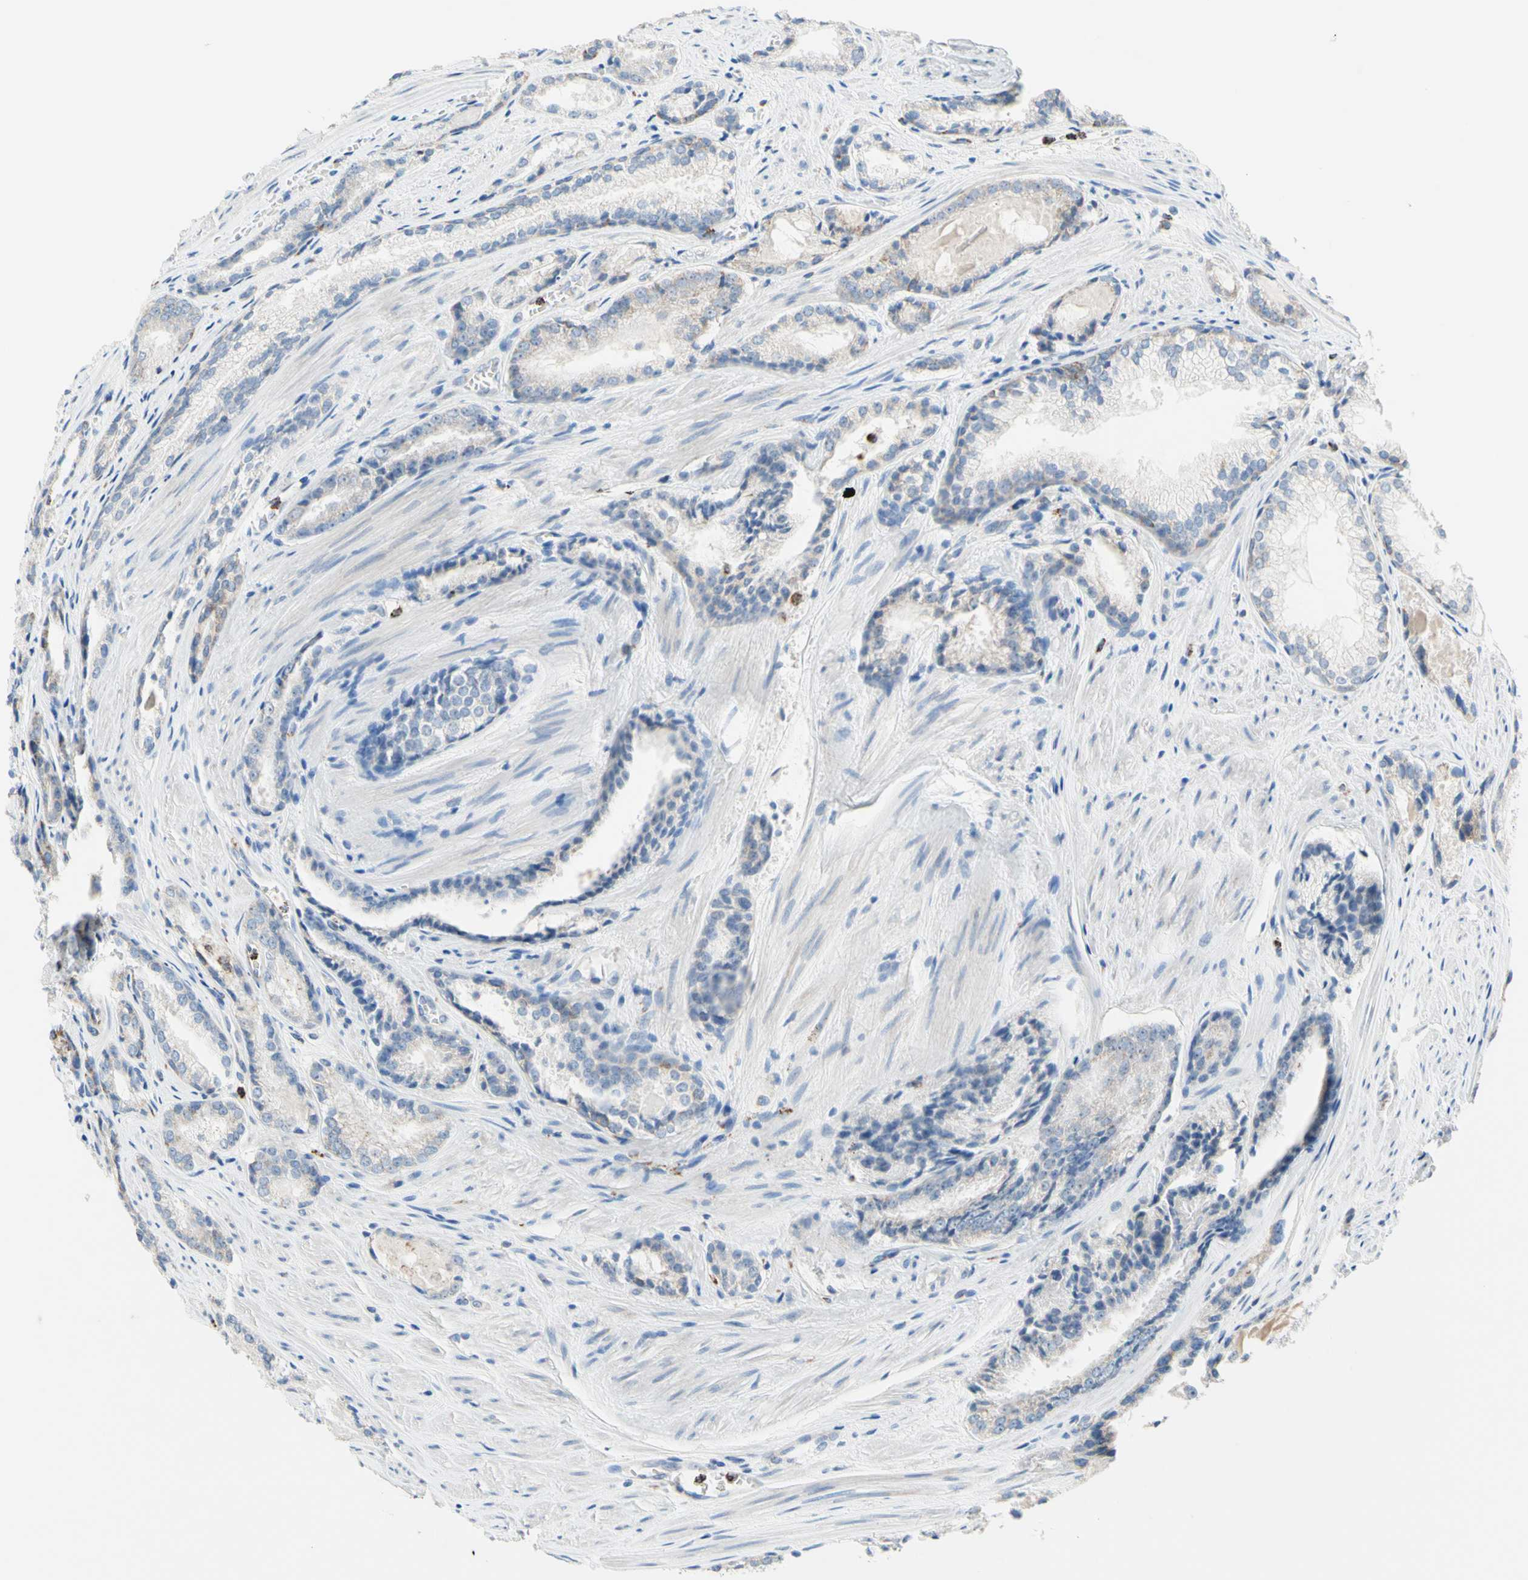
{"staining": {"intensity": "negative", "quantity": "none", "location": "none"}, "tissue": "prostate cancer", "cell_type": "Tumor cells", "image_type": "cancer", "snomed": [{"axis": "morphology", "description": "Adenocarcinoma, Low grade"}, {"axis": "topography", "description": "Prostate"}], "caption": "Human prostate cancer stained for a protein using immunohistochemistry shows no expression in tumor cells.", "gene": "CYSLTR1", "patient": {"sex": "male", "age": 60}}